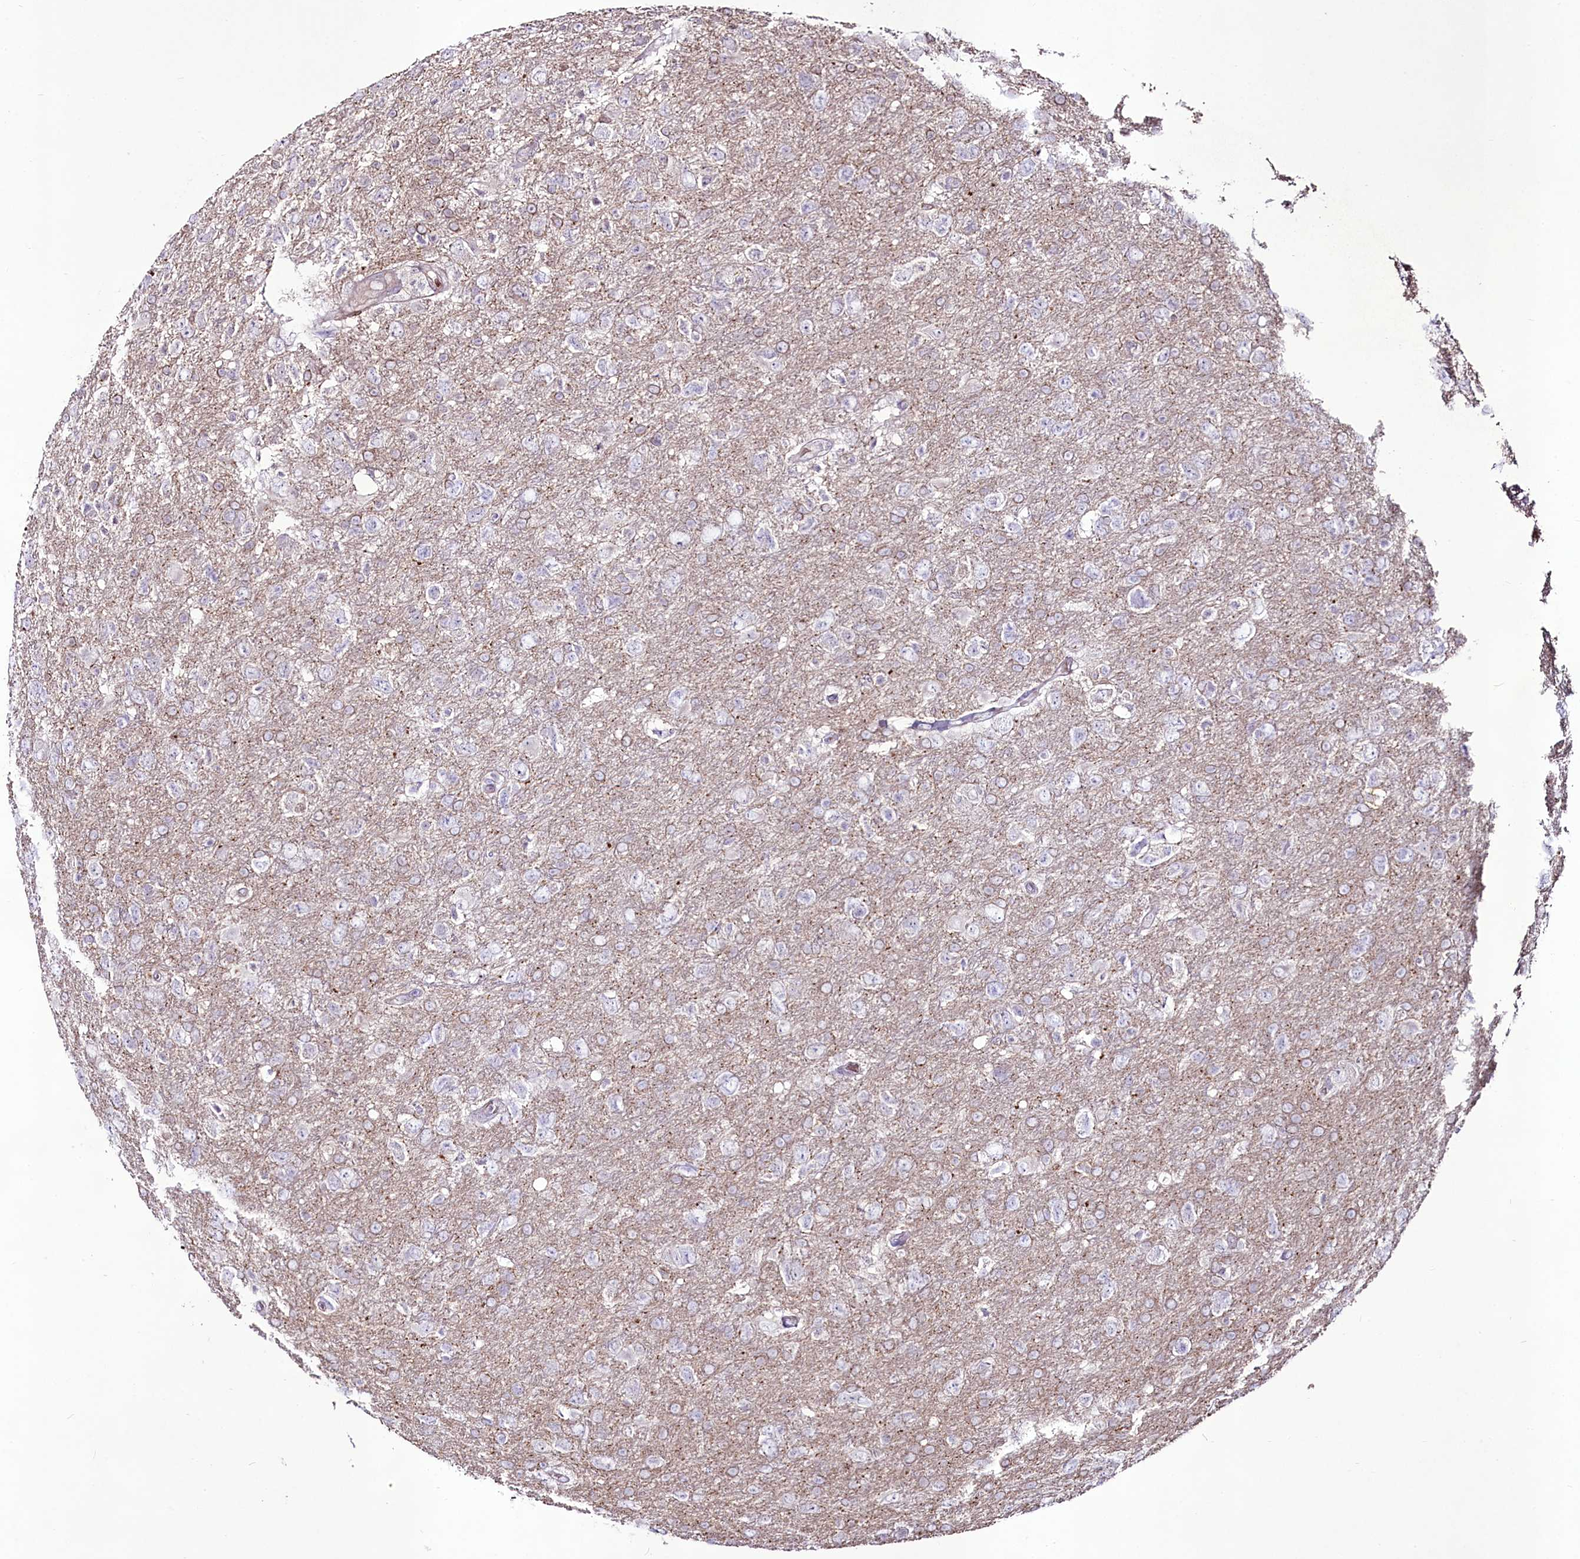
{"staining": {"intensity": "negative", "quantity": "none", "location": "none"}, "tissue": "glioma", "cell_type": "Tumor cells", "image_type": "cancer", "snomed": [{"axis": "morphology", "description": "Glioma, malignant, High grade"}, {"axis": "topography", "description": "Brain"}], "caption": "Immunohistochemistry photomicrograph of glioma stained for a protein (brown), which reveals no staining in tumor cells.", "gene": "SUSD3", "patient": {"sex": "male", "age": 61}}